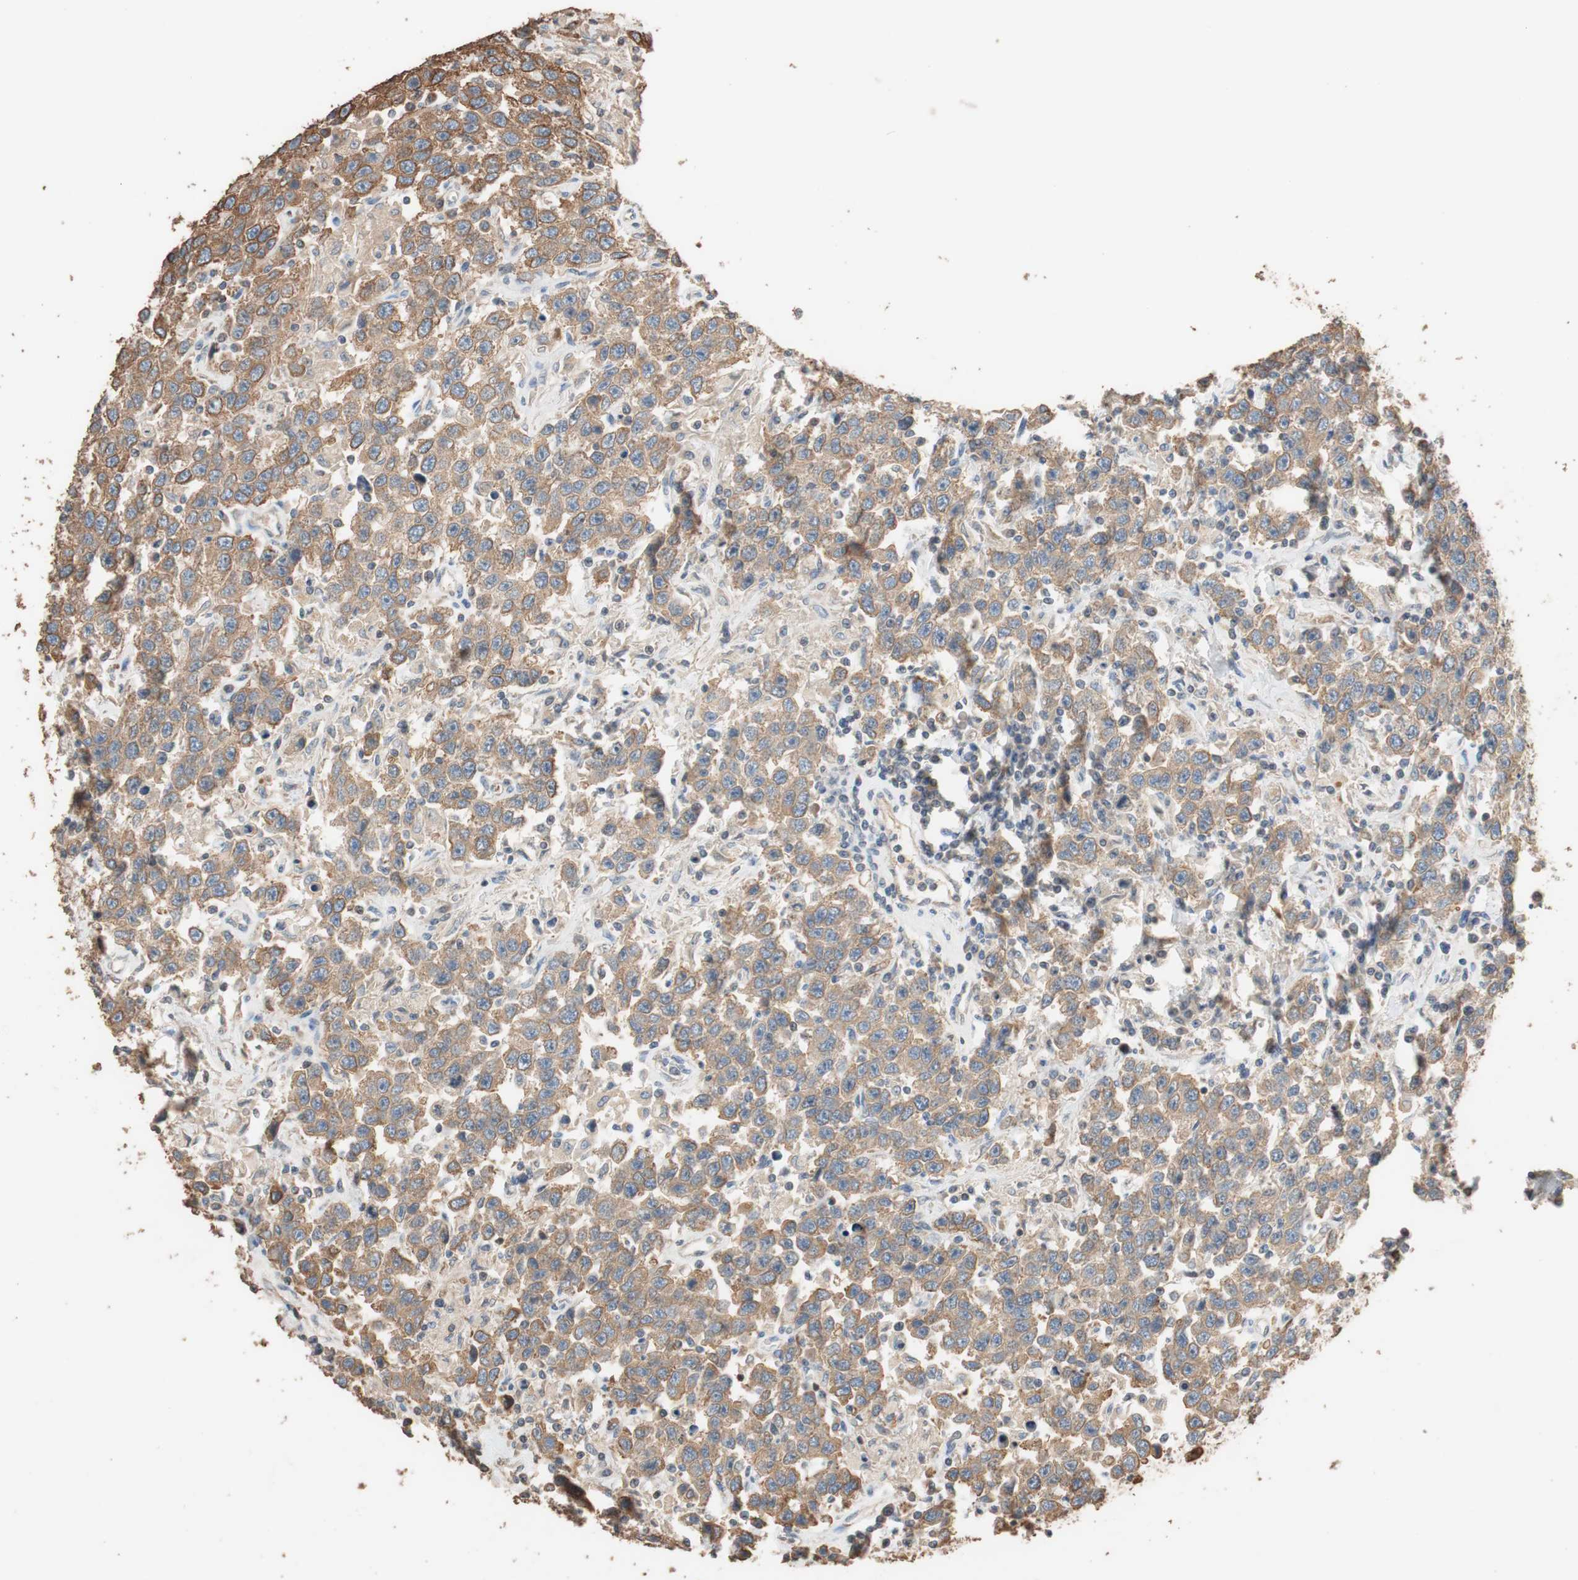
{"staining": {"intensity": "moderate", "quantity": ">75%", "location": "cytoplasmic/membranous"}, "tissue": "testis cancer", "cell_type": "Tumor cells", "image_type": "cancer", "snomed": [{"axis": "morphology", "description": "Seminoma, NOS"}, {"axis": "topography", "description": "Testis"}], "caption": "Testis cancer stained with DAB (3,3'-diaminobenzidine) IHC displays medium levels of moderate cytoplasmic/membranous expression in about >75% of tumor cells. (brown staining indicates protein expression, while blue staining denotes nuclei).", "gene": "TUBB", "patient": {"sex": "male", "age": 41}}